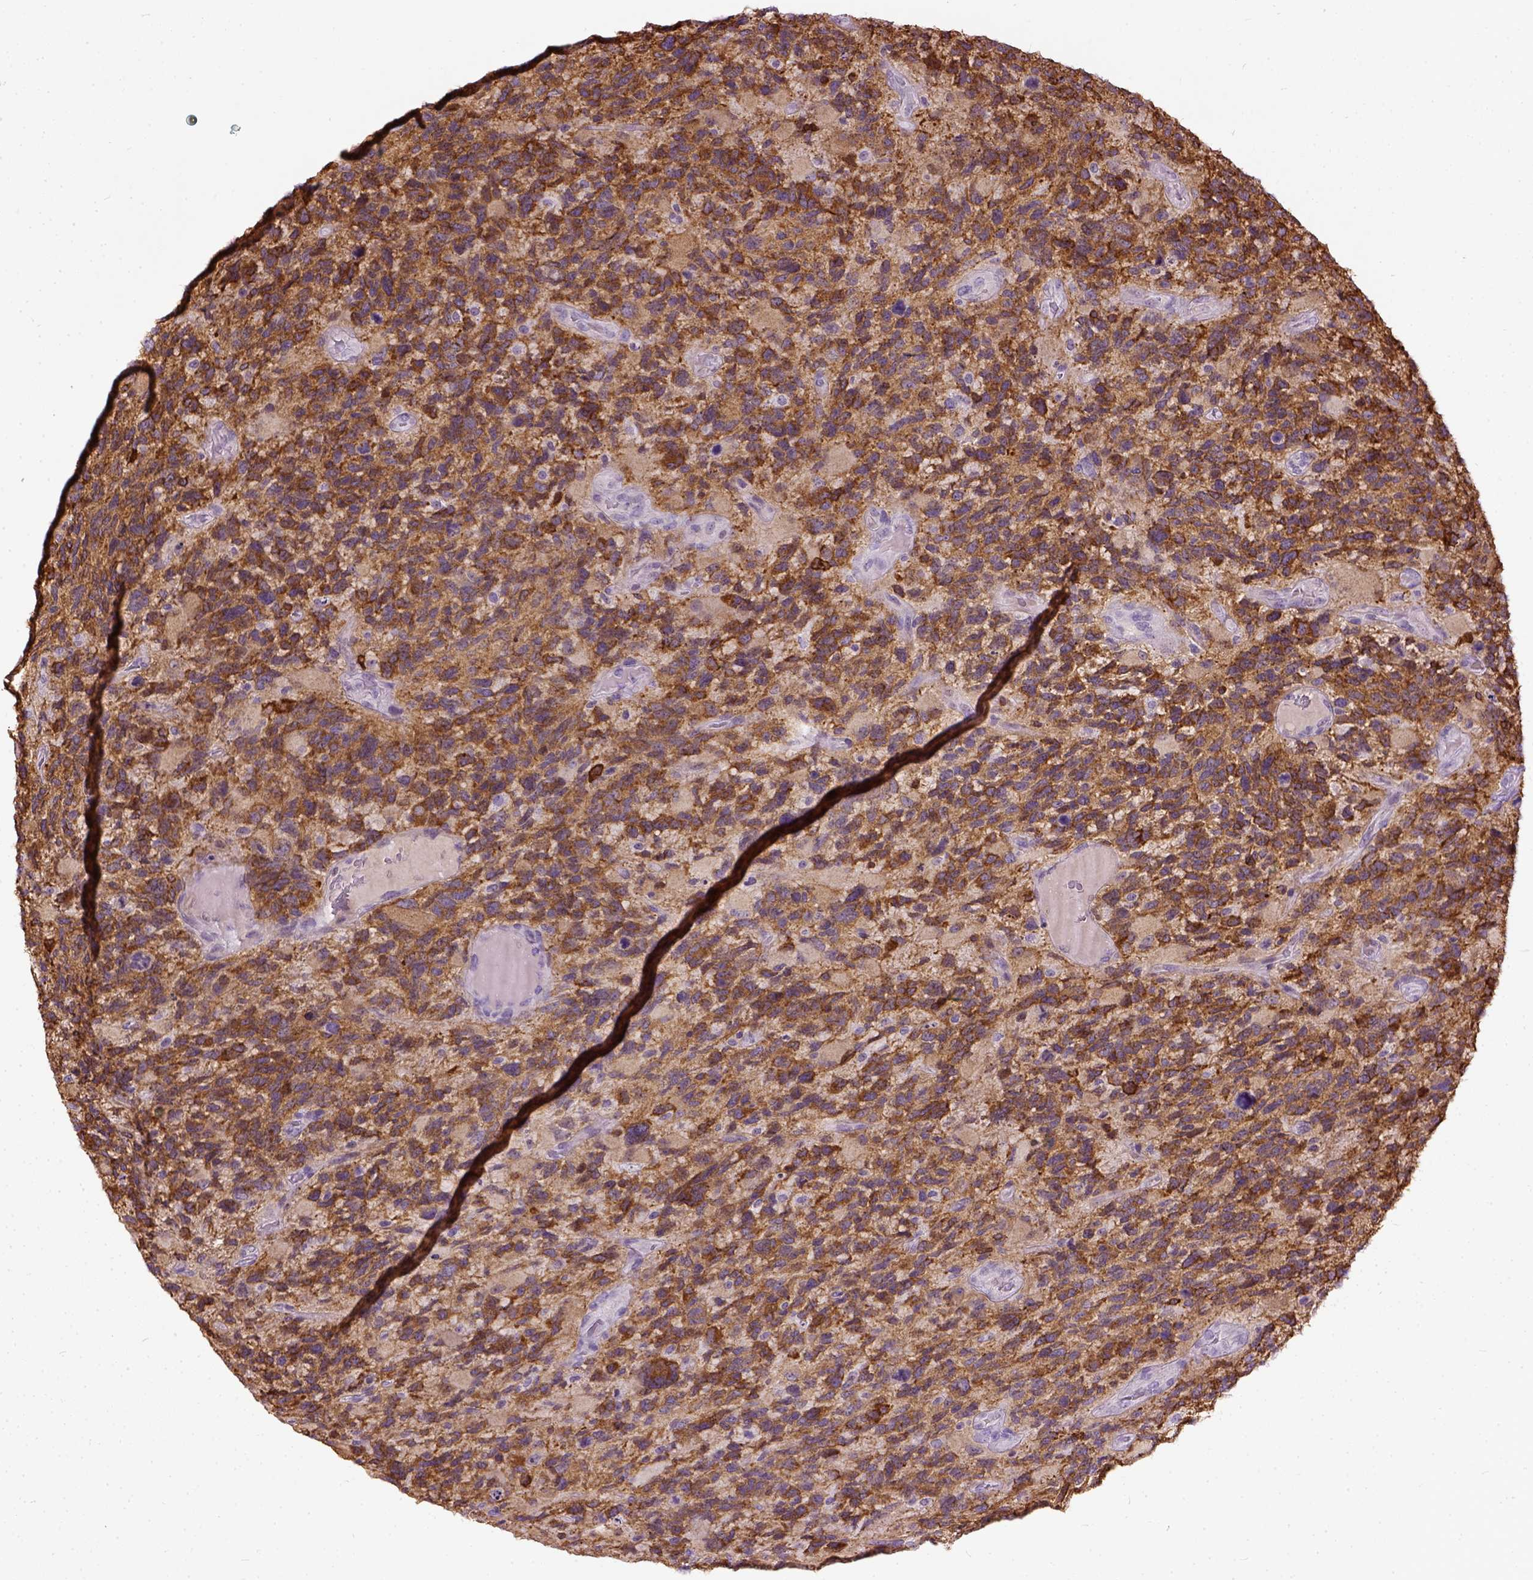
{"staining": {"intensity": "strong", "quantity": ">75%", "location": "cytoplasmic/membranous"}, "tissue": "glioma", "cell_type": "Tumor cells", "image_type": "cancer", "snomed": [{"axis": "morphology", "description": "Glioma, malignant, High grade"}, {"axis": "topography", "description": "Brain"}], "caption": "A histopathology image of glioma stained for a protein displays strong cytoplasmic/membranous brown staining in tumor cells. Ihc stains the protein in brown and the nuclei are stained blue.", "gene": "MAPT", "patient": {"sex": "female", "age": 71}}